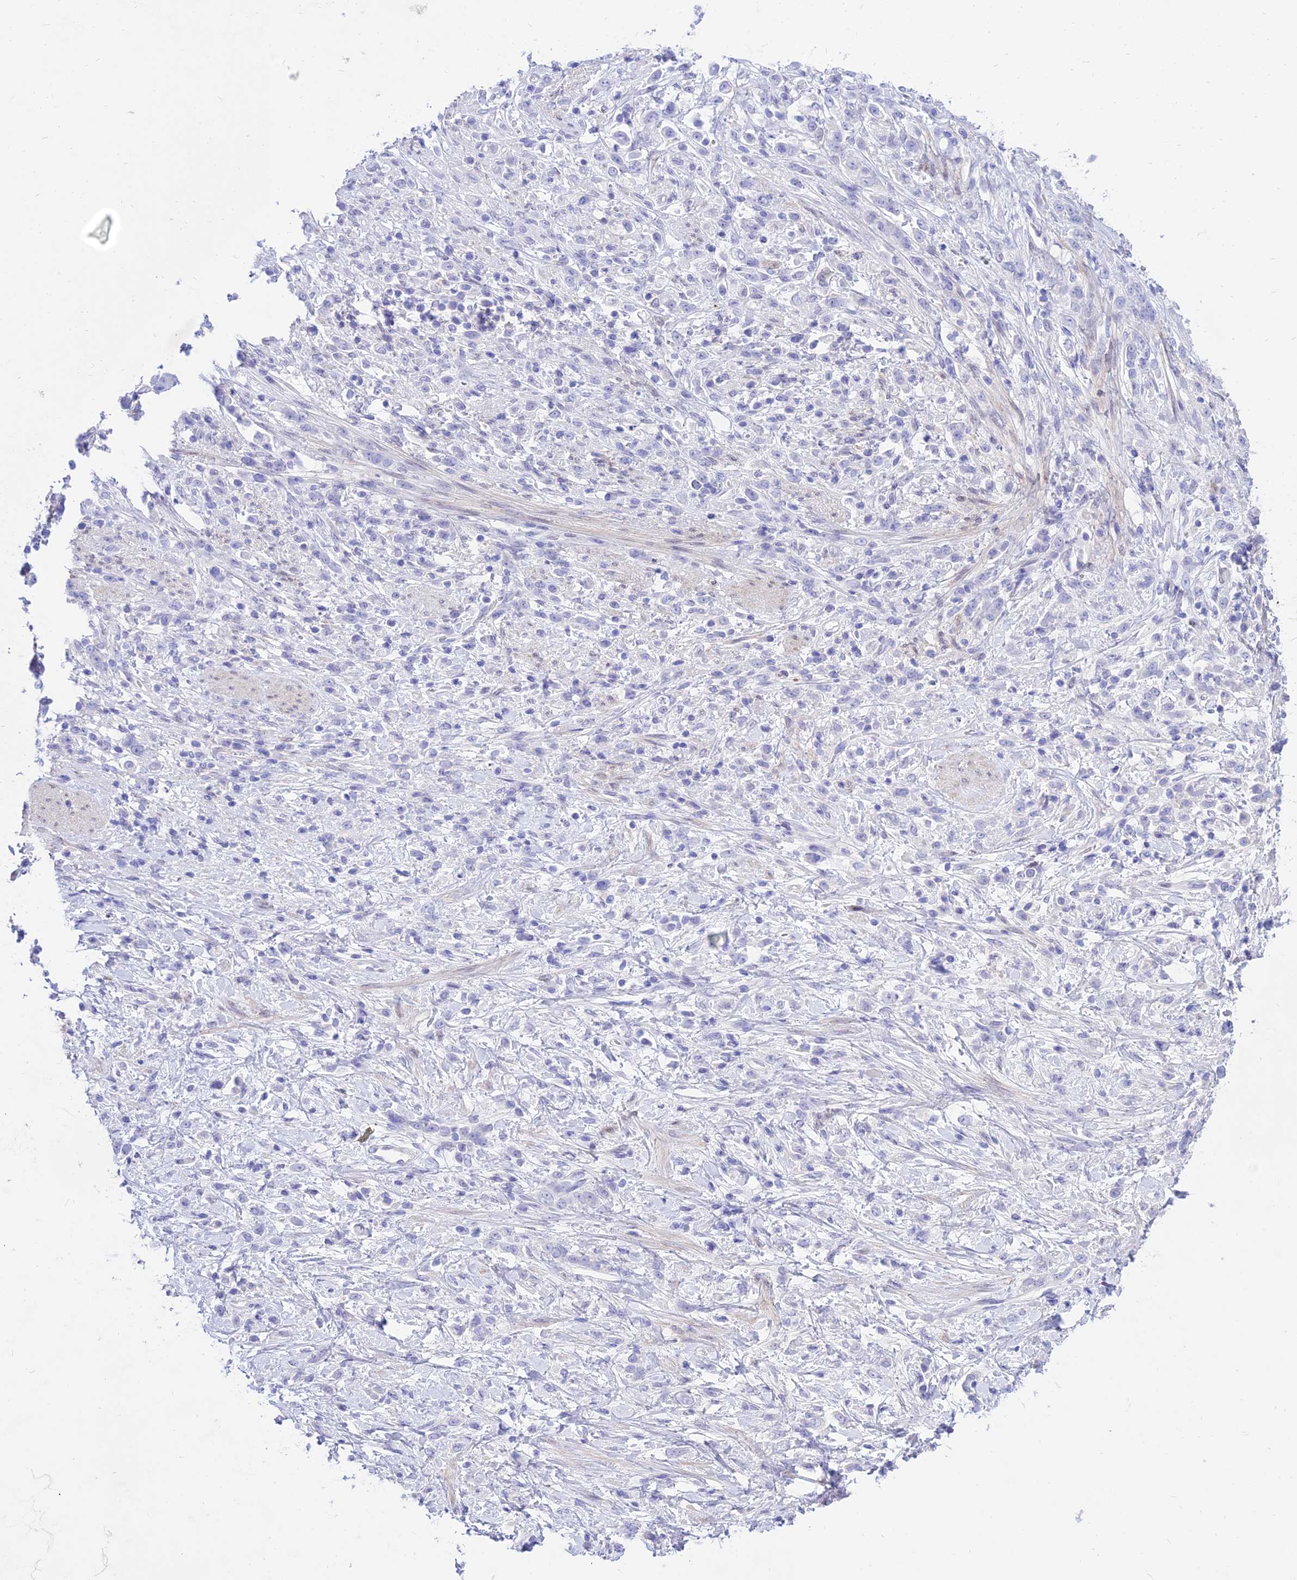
{"staining": {"intensity": "negative", "quantity": "none", "location": "none"}, "tissue": "stomach cancer", "cell_type": "Tumor cells", "image_type": "cancer", "snomed": [{"axis": "morphology", "description": "Adenocarcinoma, NOS"}, {"axis": "topography", "description": "Stomach"}], "caption": "Tumor cells are negative for brown protein staining in stomach cancer. Nuclei are stained in blue.", "gene": "TAC3", "patient": {"sex": "female", "age": 60}}